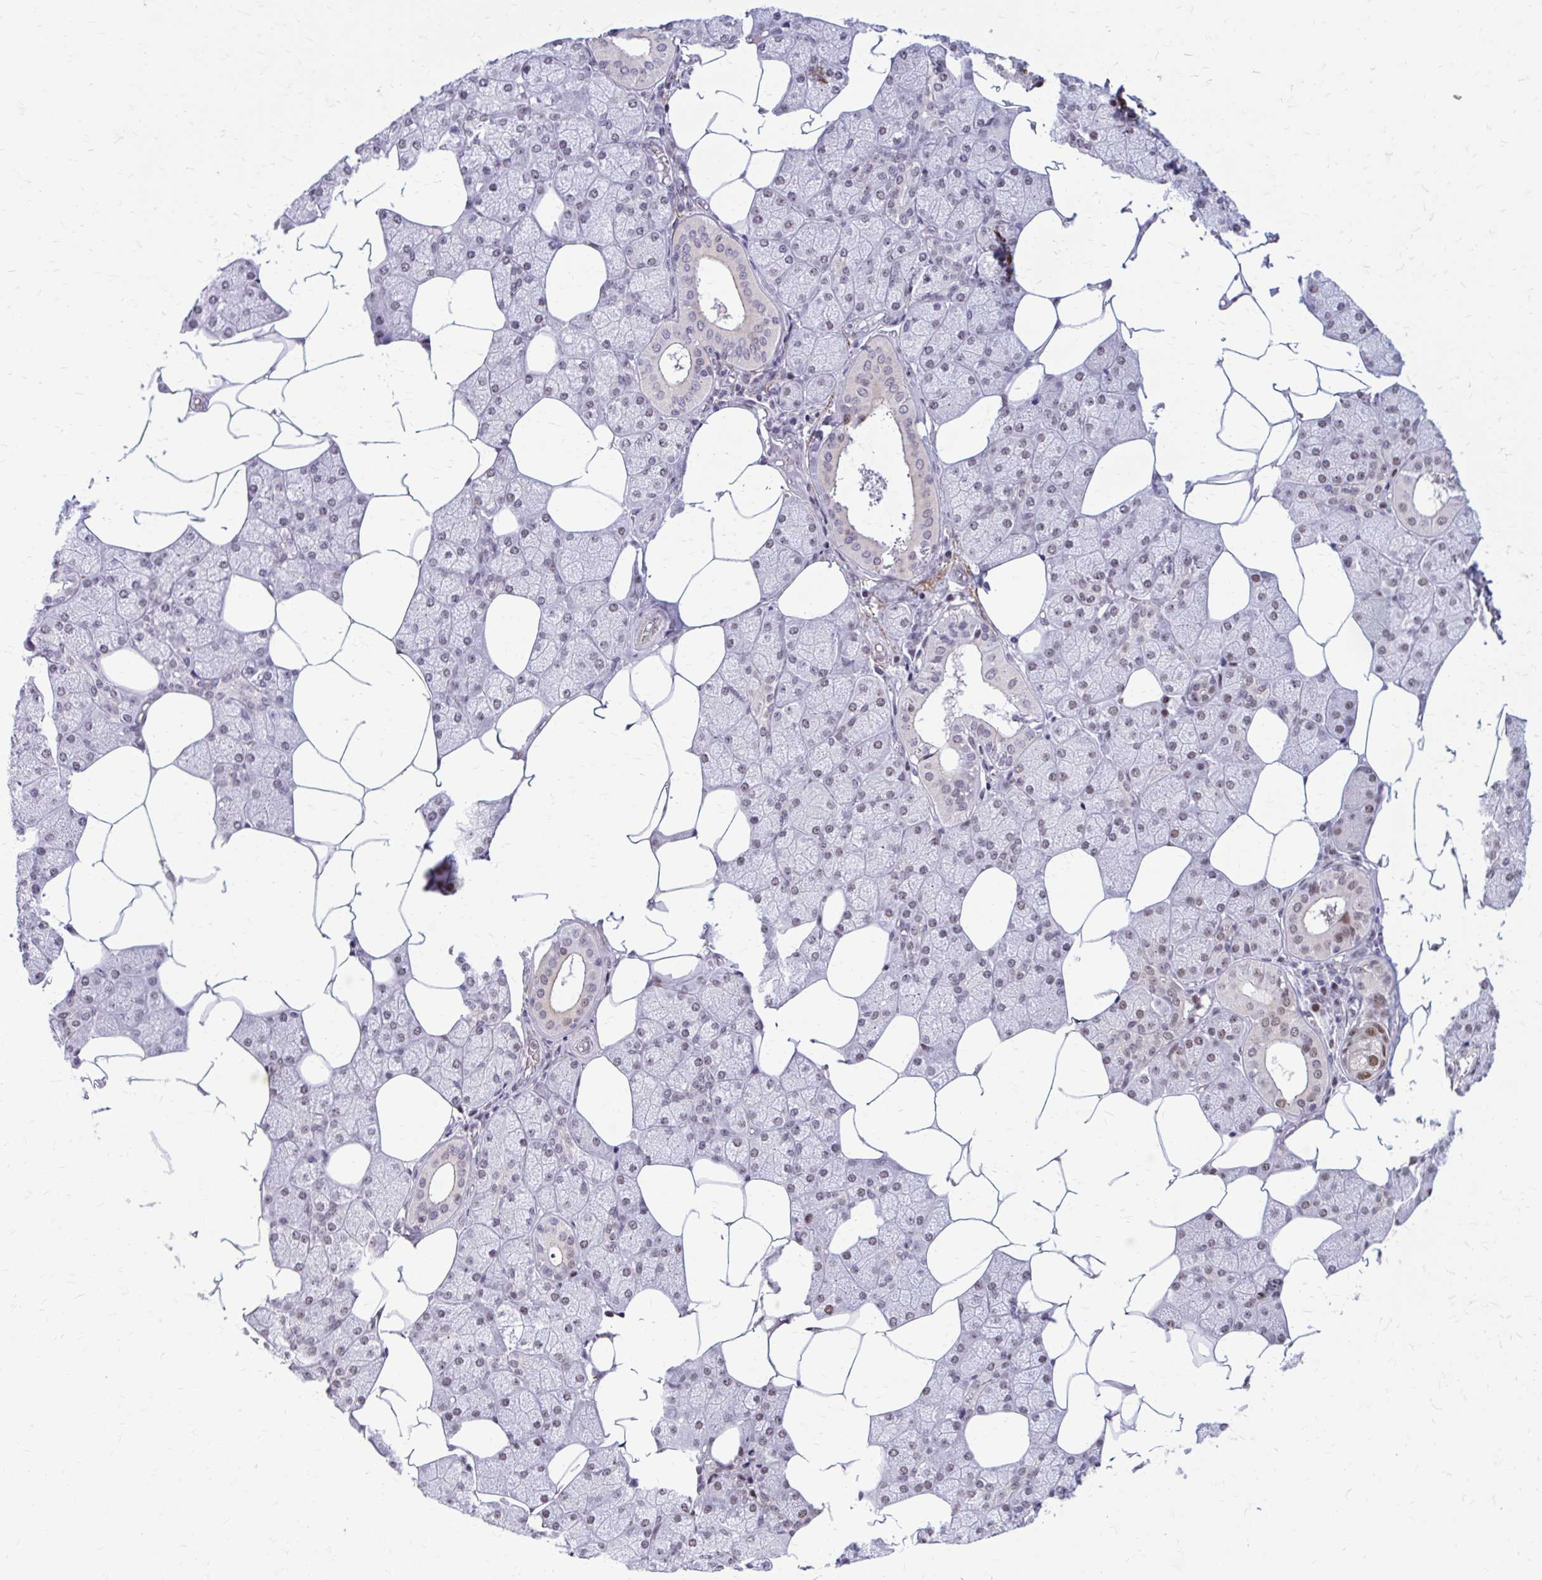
{"staining": {"intensity": "strong", "quantity": "25%-75%", "location": "nuclear"}, "tissue": "salivary gland", "cell_type": "Glandular cells", "image_type": "normal", "snomed": [{"axis": "morphology", "description": "Normal tissue, NOS"}, {"axis": "topography", "description": "Salivary gland"}], "caption": "This micrograph reveals immunohistochemistry (IHC) staining of normal human salivary gland, with high strong nuclear positivity in approximately 25%-75% of glandular cells.", "gene": "PSME4", "patient": {"sex": "female", "age": 43}}